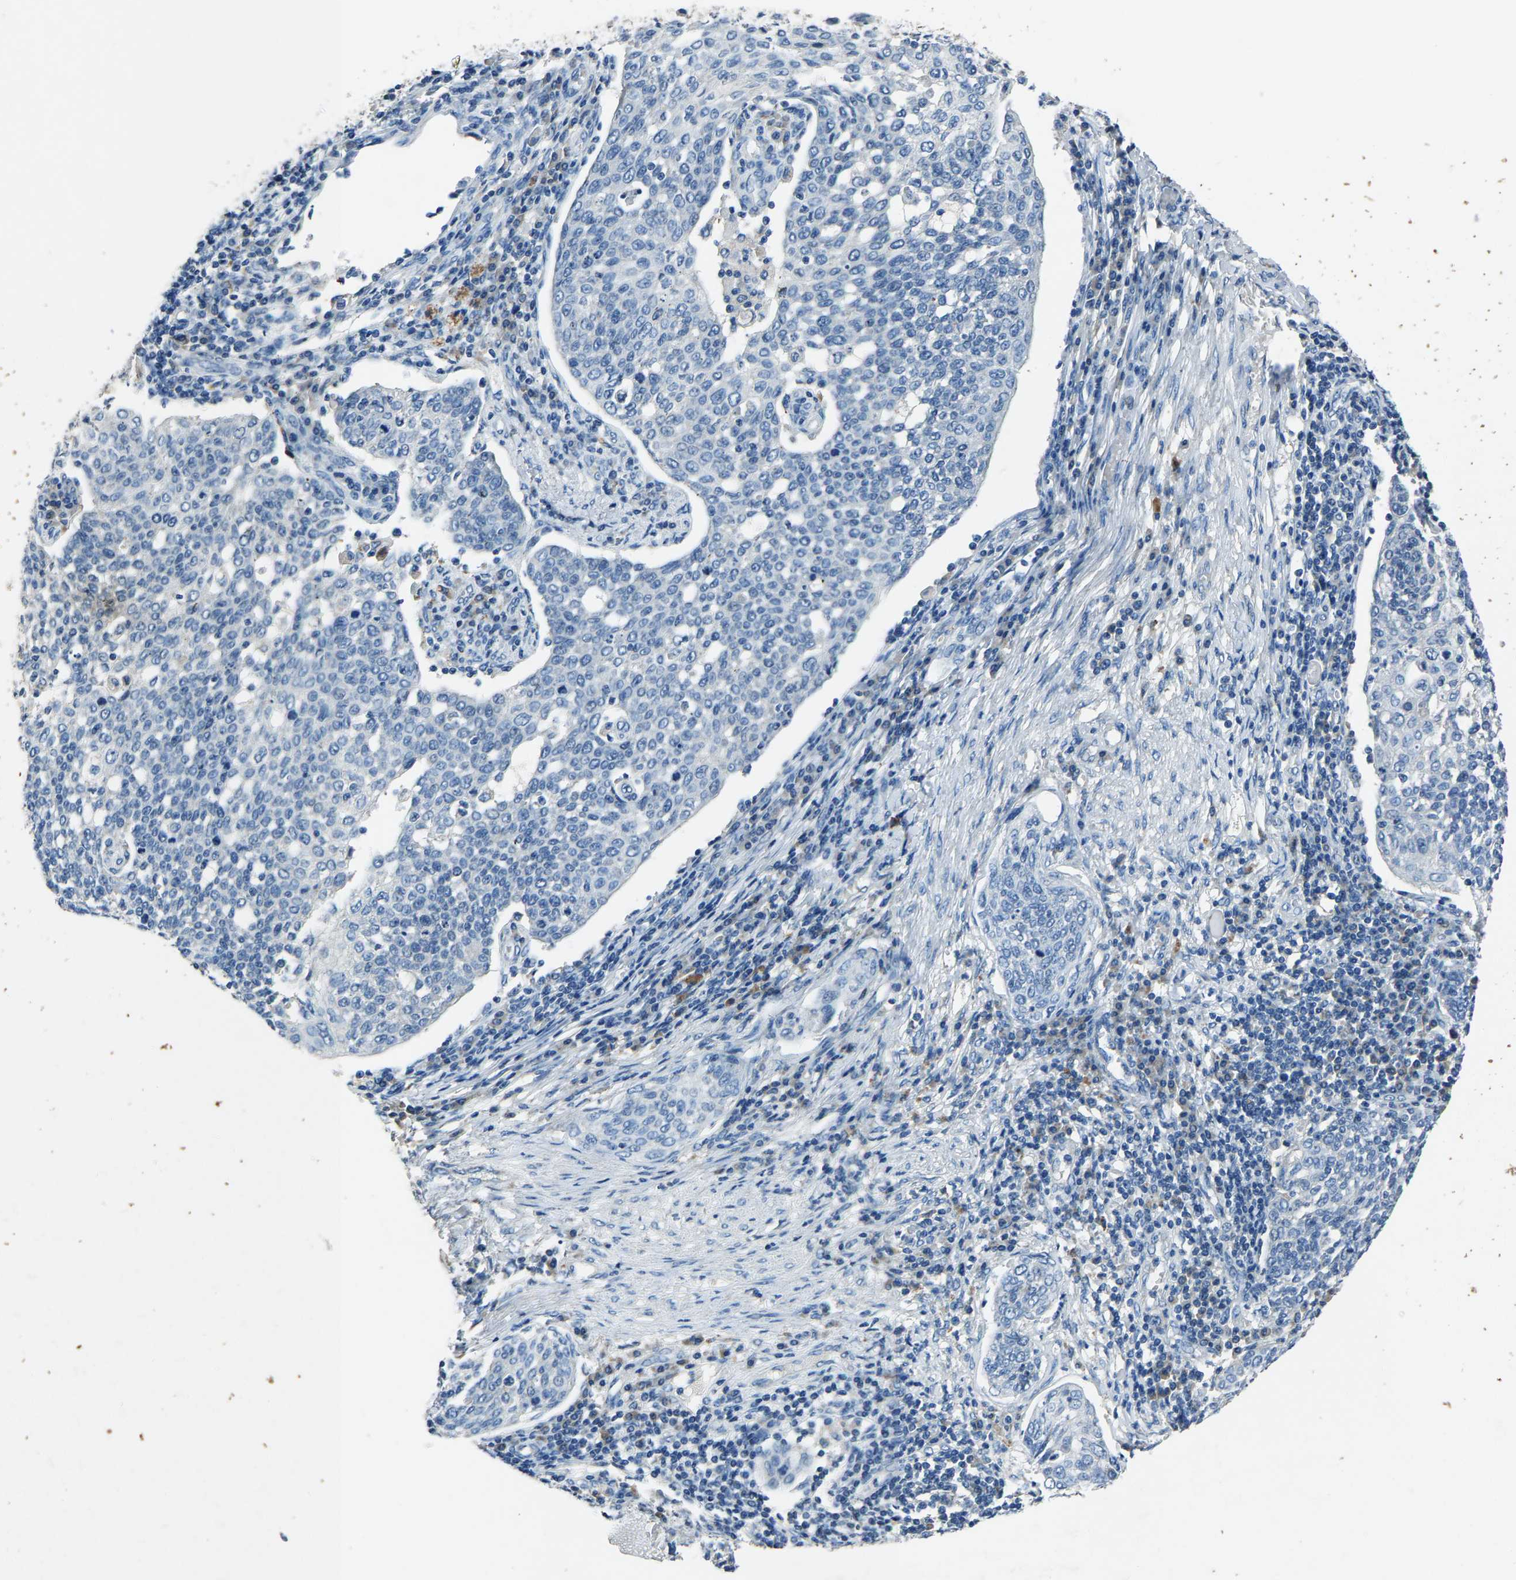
{"staining": {"intensity": "negative", "quantity": "none", "location": "none"}, "tissue": "cervical cancer", "cell_type": "Tumor cells", "image_type": "cancer", "snomed": [{"axis": "morphology", "description": "Squamous cell carcinoma, NOS"}, {"axis": "topography", "description": "Cervix"}], "caption": "Squamous cell carcinoma (cervical) stained for a protein using IHC displays no expression tumor cells.", "gene": "ADAM2", "patient": {"sex": "female", "age": 34}}